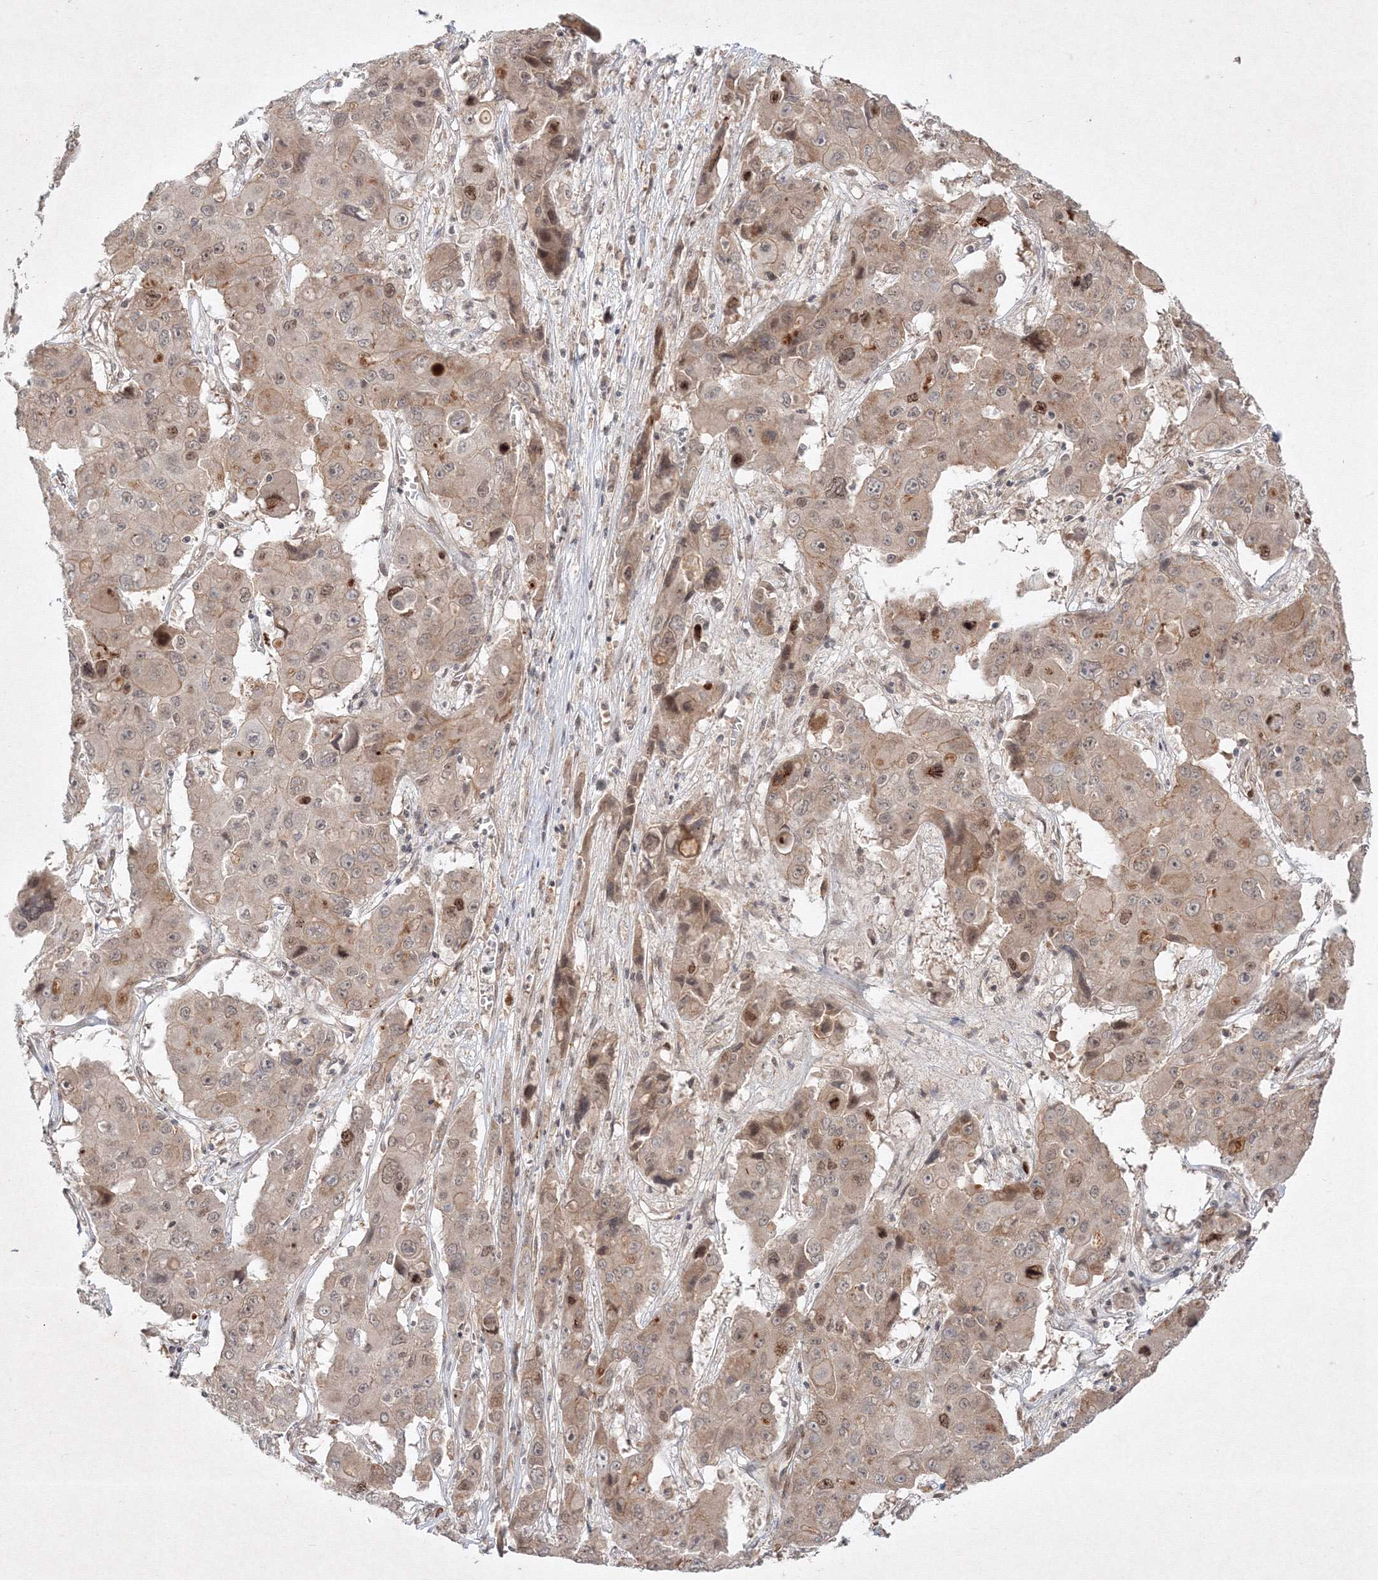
{"staining": {"intensity": "weak", "quantity": ">75%", "location": "cytoplasmic/membranous,nuclear"}, "tissue": "liver cancer", "cell_type": "Tumor cells", "image_type": "cancer", "snomed": [{"axis": "morphology", "description": "Cholangiocarcinoma"}, {"axis": "topography", "description": "Liver"}], "caption": "Immunohistochemistry of human liver cancer (cholangiocarcinoma) shows low levels of weak cytoplasmic/membranous and nuclear expression in about >75% of tumor cells.", "gene": "KIF20A", "patient": {"sex": "male", "age": 67}}